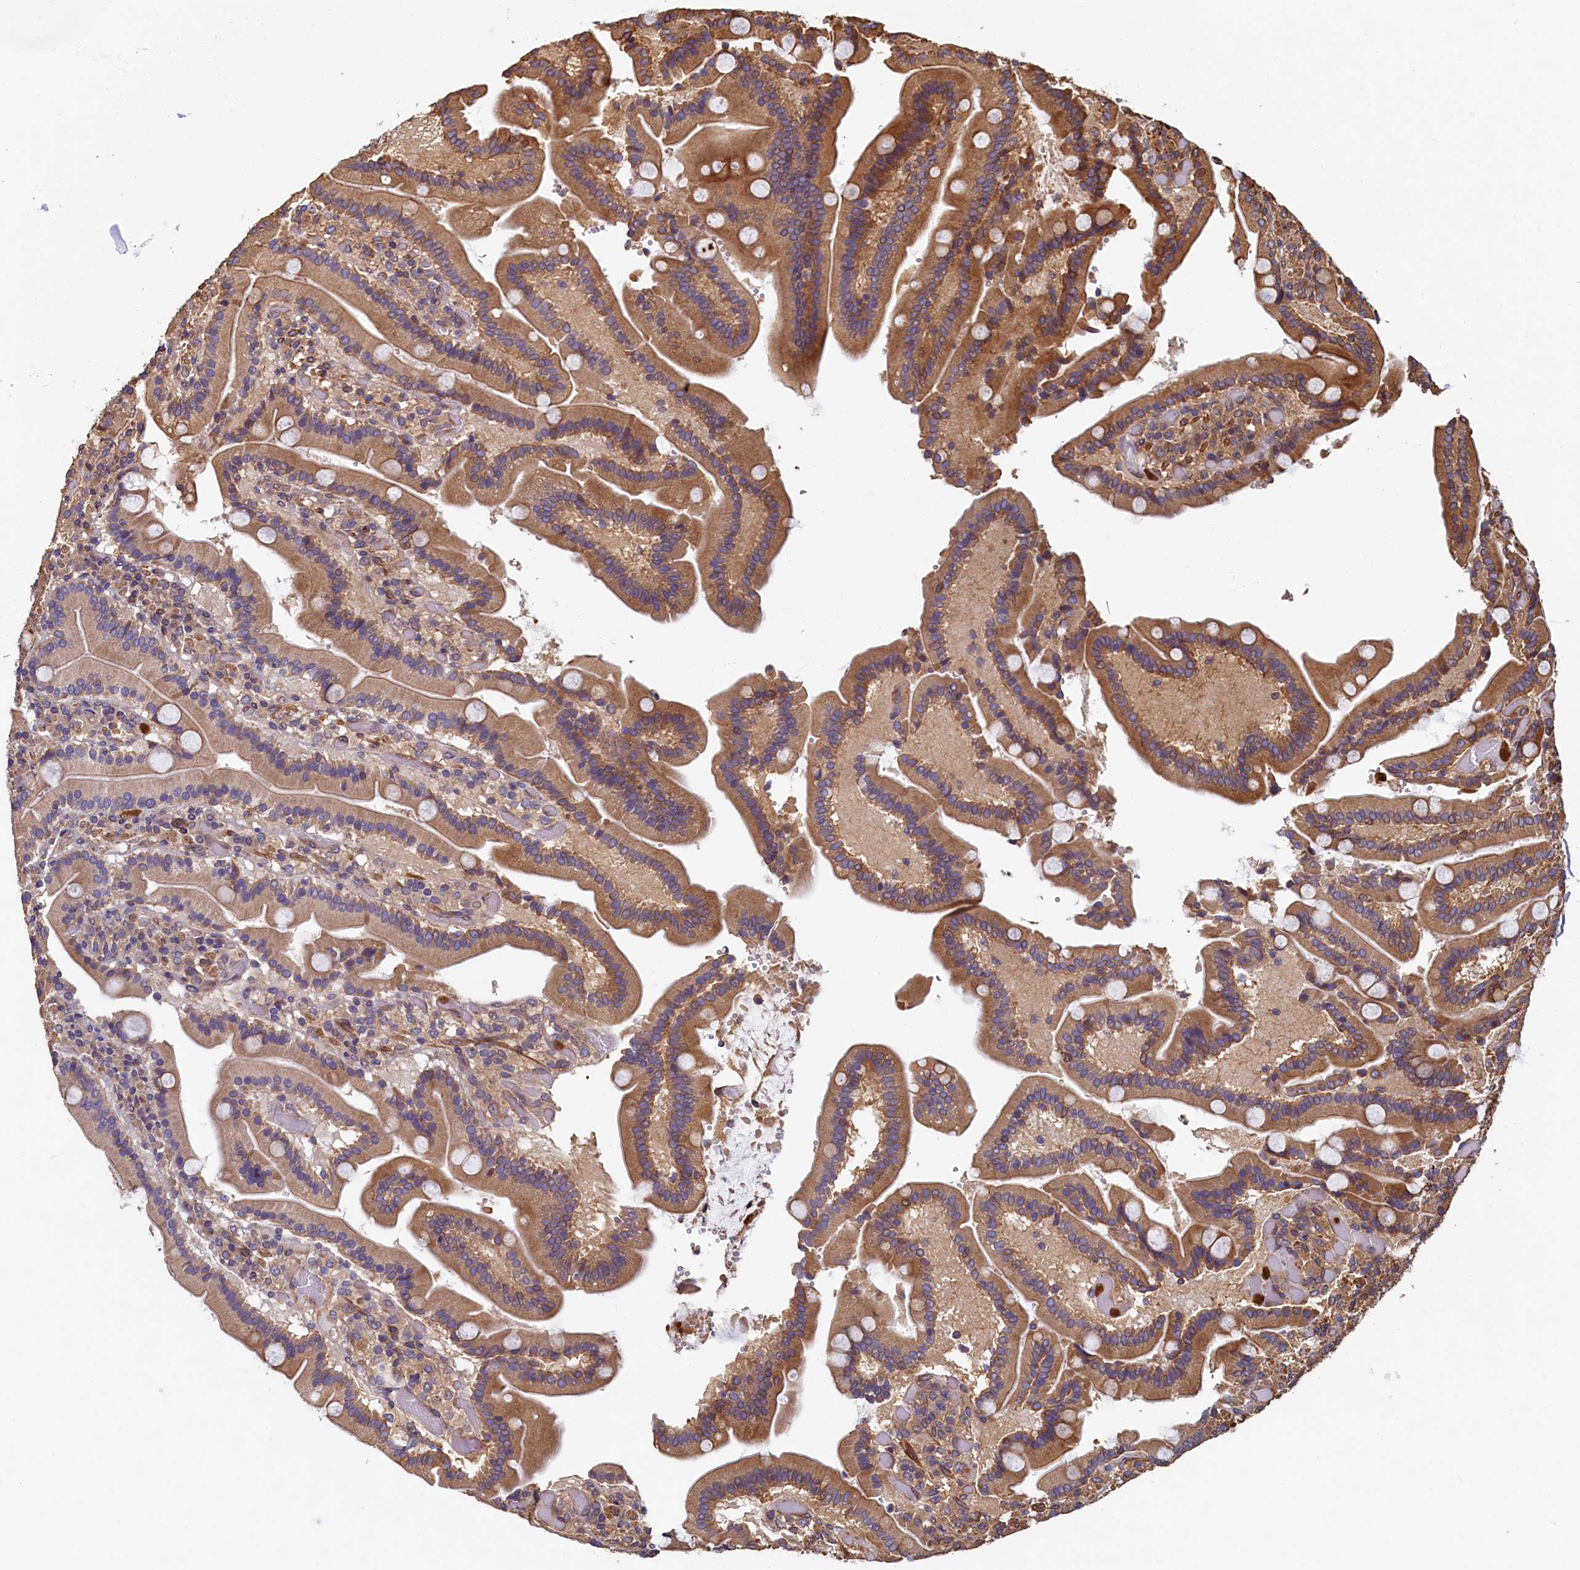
{"staining": {"intensity": "moderate", "quantity": ">75%", "location": "cytoplasmic/membranous"}, "tissue": "duodenum", "cell_type": "Glandular cells", "image_type": "normal", "snomed": [{"axis": "morphology", "description": "Normal tissue, NOS"}, {"axis": "topography", "description": "Duodenum"}], "caption": "IHC image of unremarkable duodenum: duodenum stained using immunohistochemistry (IHC) displays medium levels of moderate protein expression localized specifically in the cytoplasmic/membranous of glandular cells, appearing as a cytoplasmic/membranous brown color.", "gene": "CCDC102B", "patient": {"sex": "female", "age": 62}}